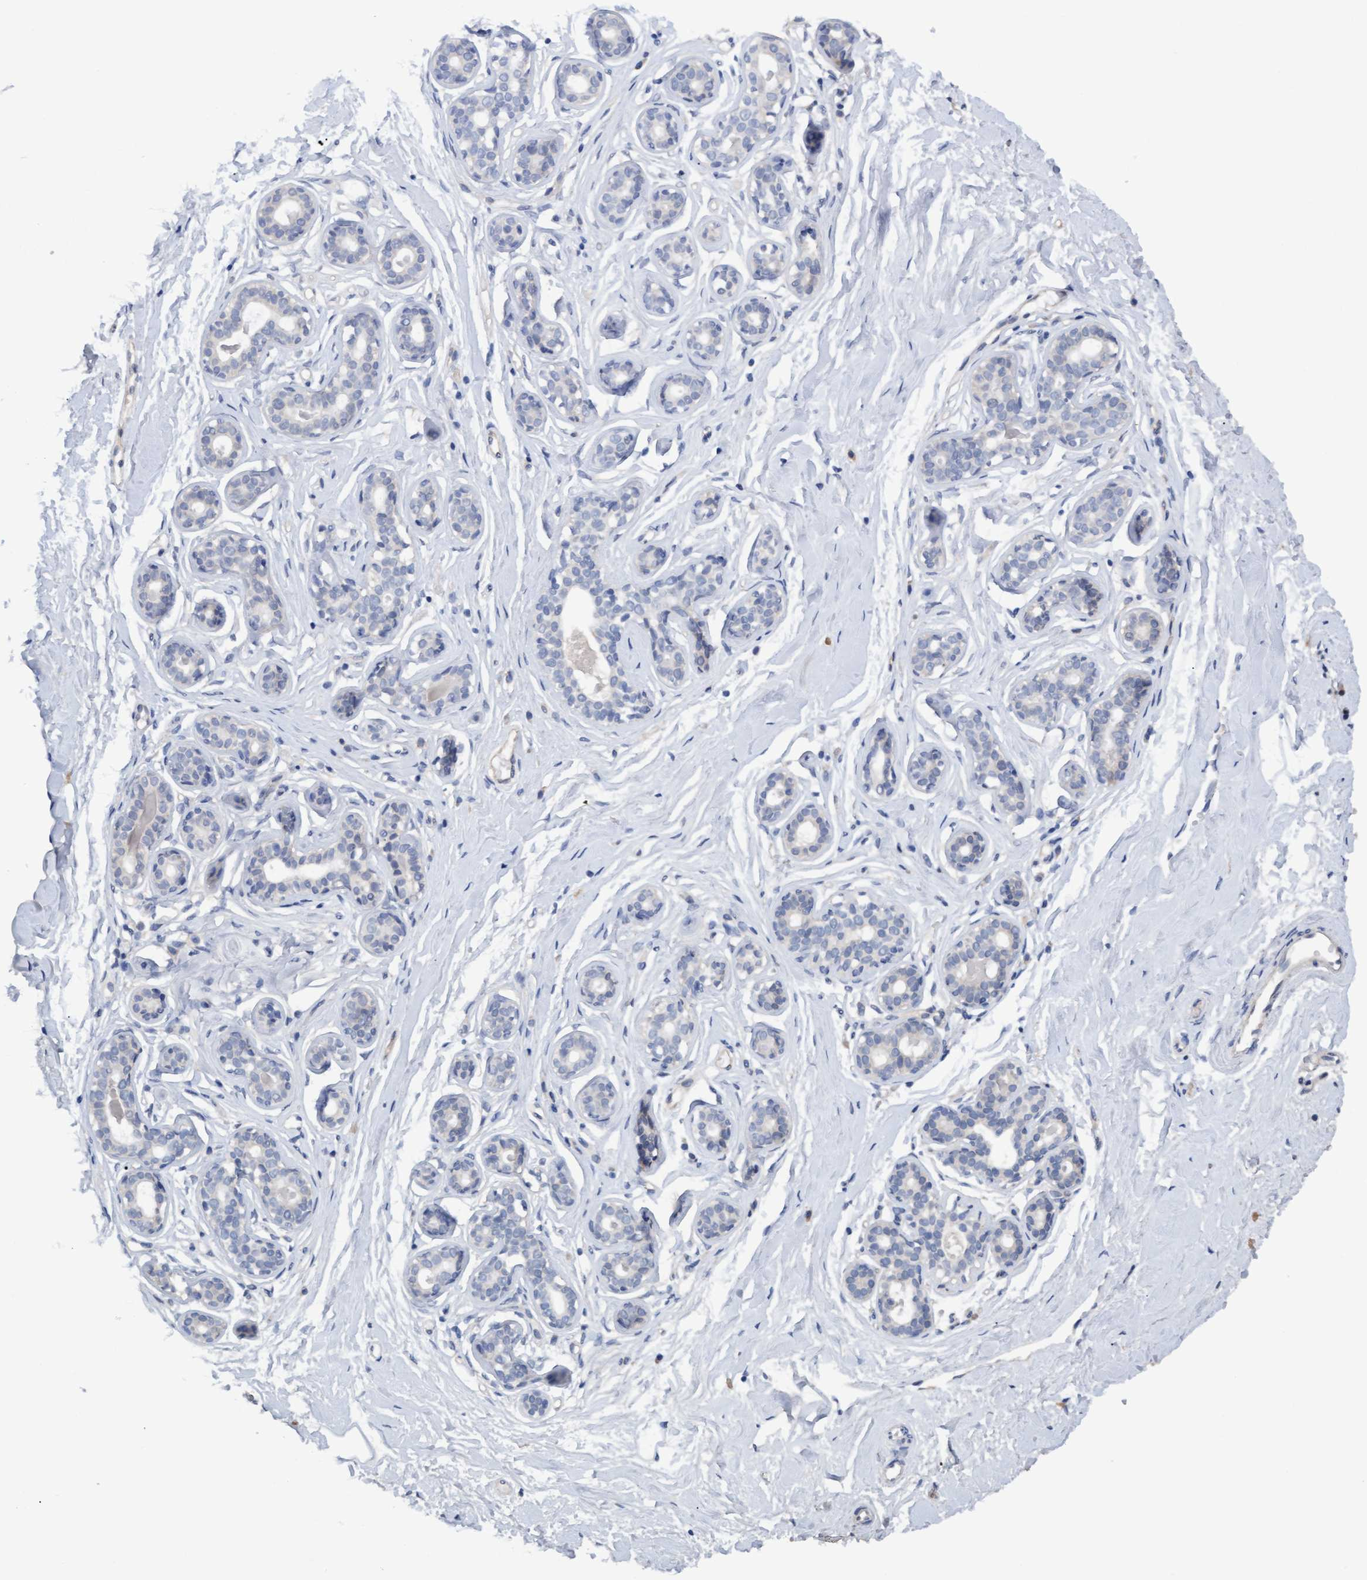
{"staining": {"intensity": "negative", "quantity": "none", "location": "none"}, "tissue": "breast", "cell_type": "Adipocytes", "image_type": "normal", "snomed": [{"axis": "morphology", "description": "Normal tissue, NOS"}, {"axis": "topography", "description": "Breast"}], "caption": "Protein analysis of normal breast demonstrates no significant expression in adipocytes. (DAB immunohistochemistry (IHC), high magnification).", "gene": "STXBP1", "patient": {"sex": "female", "age": 23}}